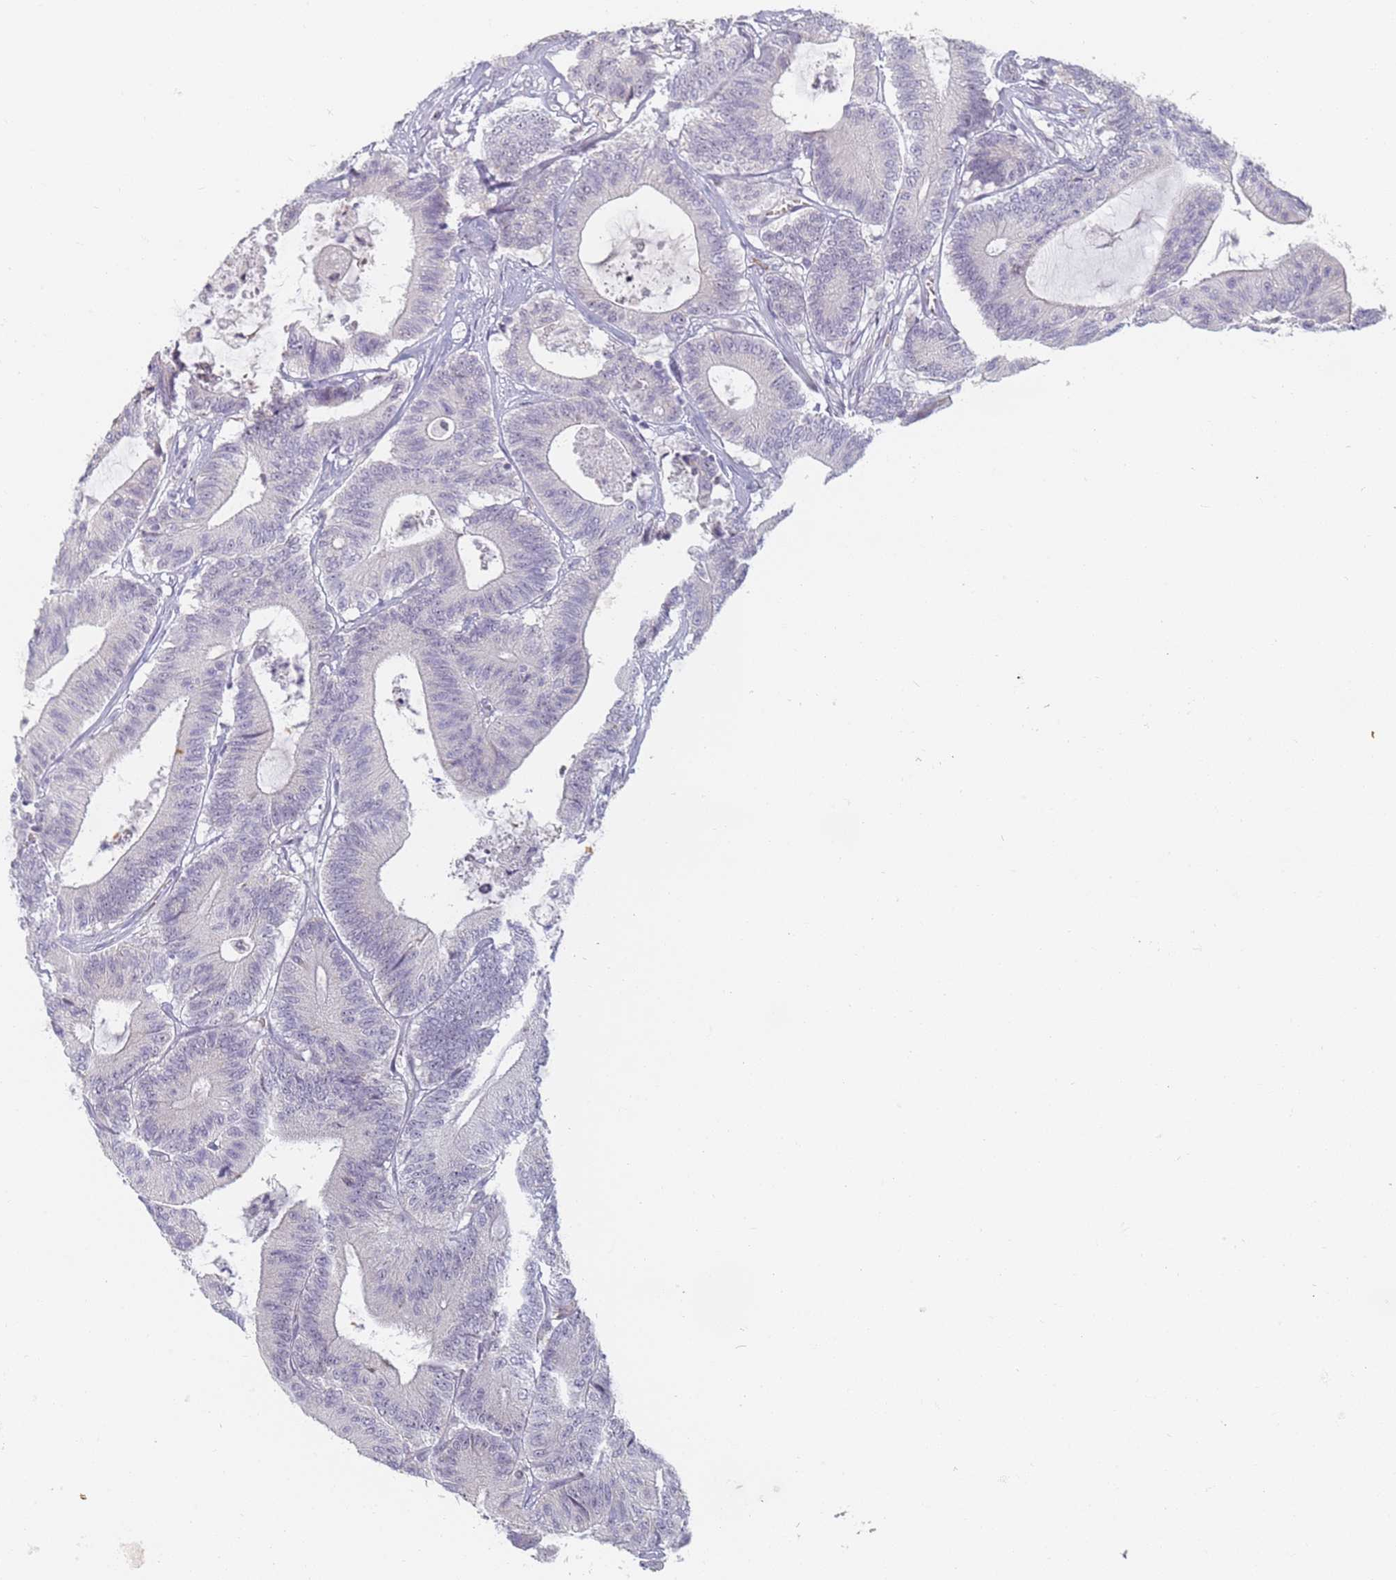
{"staining": {"intensity": "negative", "quantity": "none", "location": "none"}, "tissue": "colorectal cancer", "cell_type": "Tumor cells", "image_type": "cancer", "snomed": [{"axis": "morphology", "description": "Adenocarcinoma, NOS"}, {"axis": "topography", "description": "Colon"}], "caption": "Immunohistochemical staining of adenocarcinoma (colorectal) shows no significant positivity in tumor cells. (DAB (3,3'-diaminobenzidine) immunohistochemistry (IHC) visualized using brightfield microscopy, high magnification).", "gene": "SLC38A9", "patient": {"sex": "female", "age": 84}}